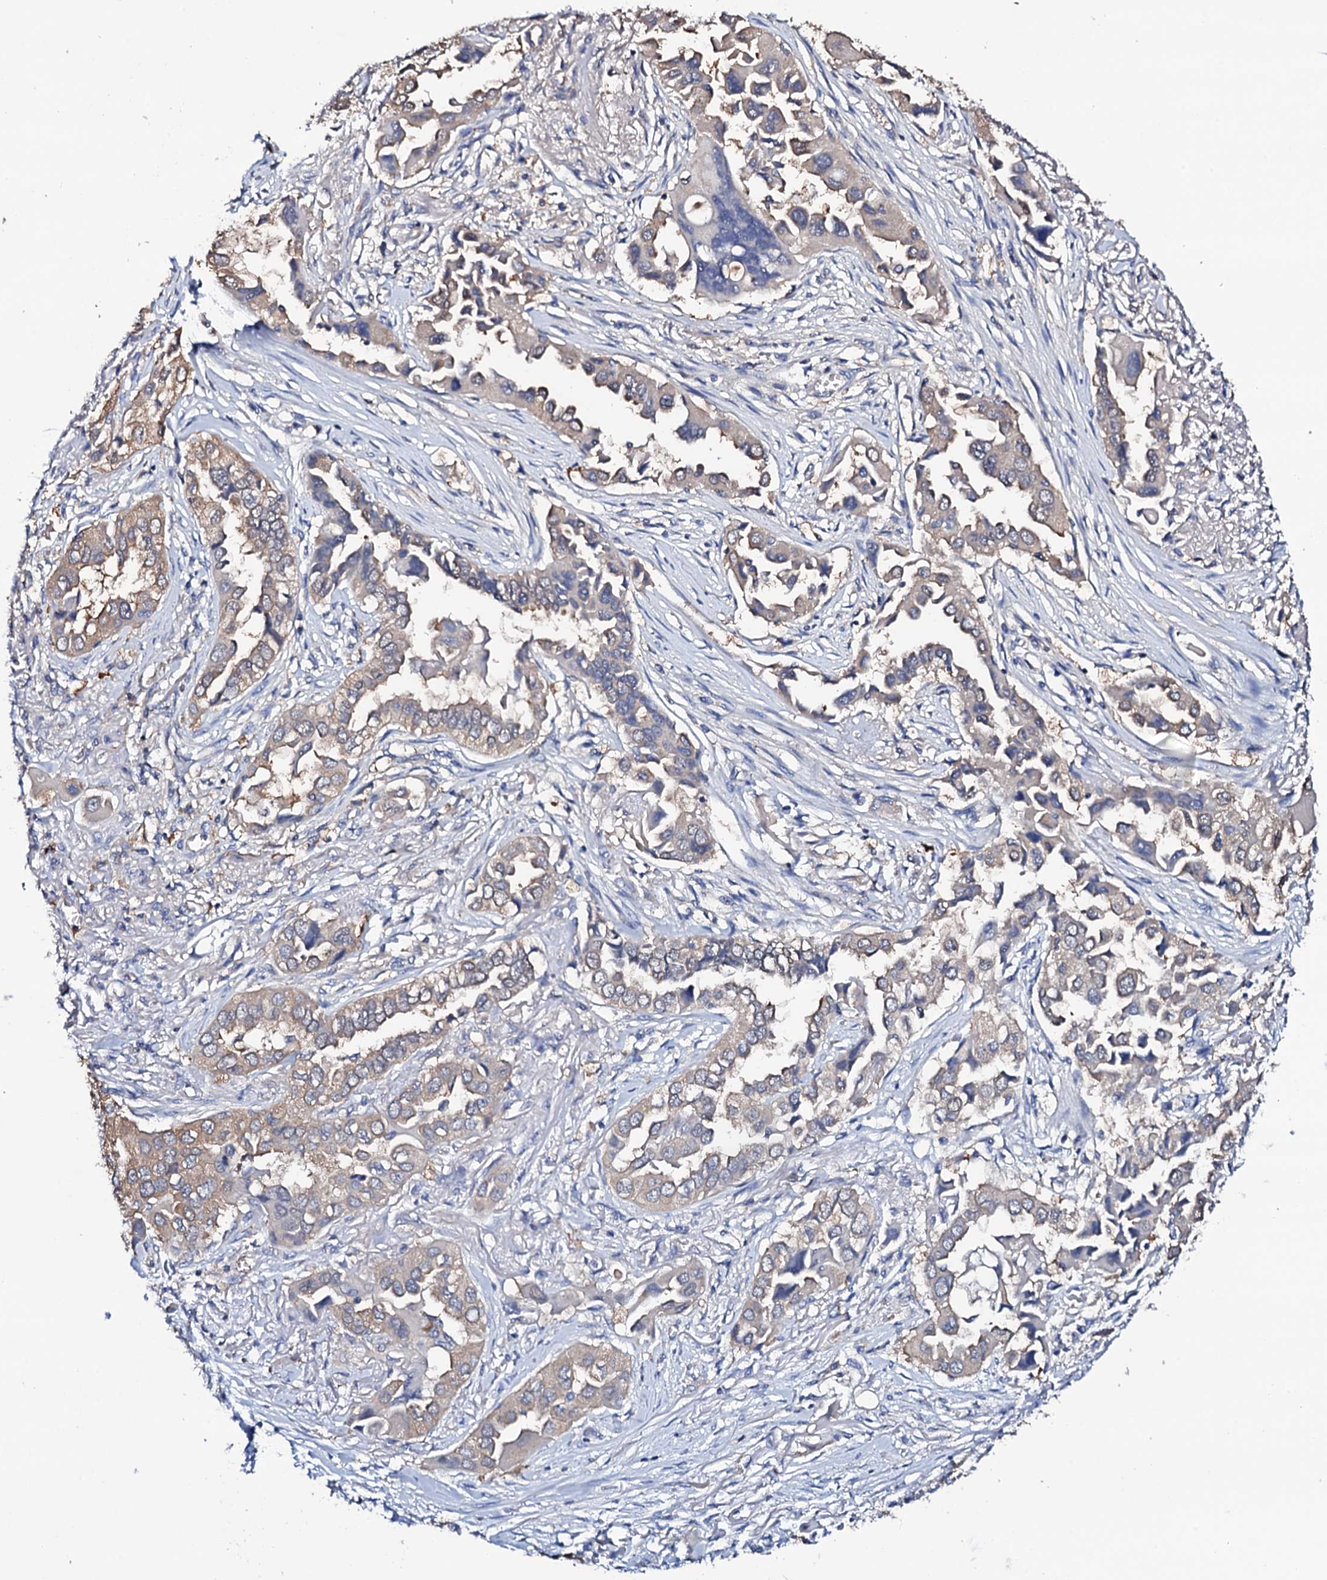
{"staining": {"intensity": "weak", "quantity": "25%-75%", "location": "cytoplasmic/membranous"}, "tissue": "lung cancer", "cell_type": "Tumor cells", "image_type": "cancer", "snomed": [{"axis": "morphology", "description": "Adenocarcinoma, NOS"}, {"axis": "topography", "description": "Lung"}], "caption": "About 25%-75% of tumor cells in lung cancer (adenocarcinoma) reveal weak cytoplasmic/membranous protein staining as visualized by brown immunohistochemical staining.", "gene": "TCAF2", "patient": {"sex": "female", "age": 76}}